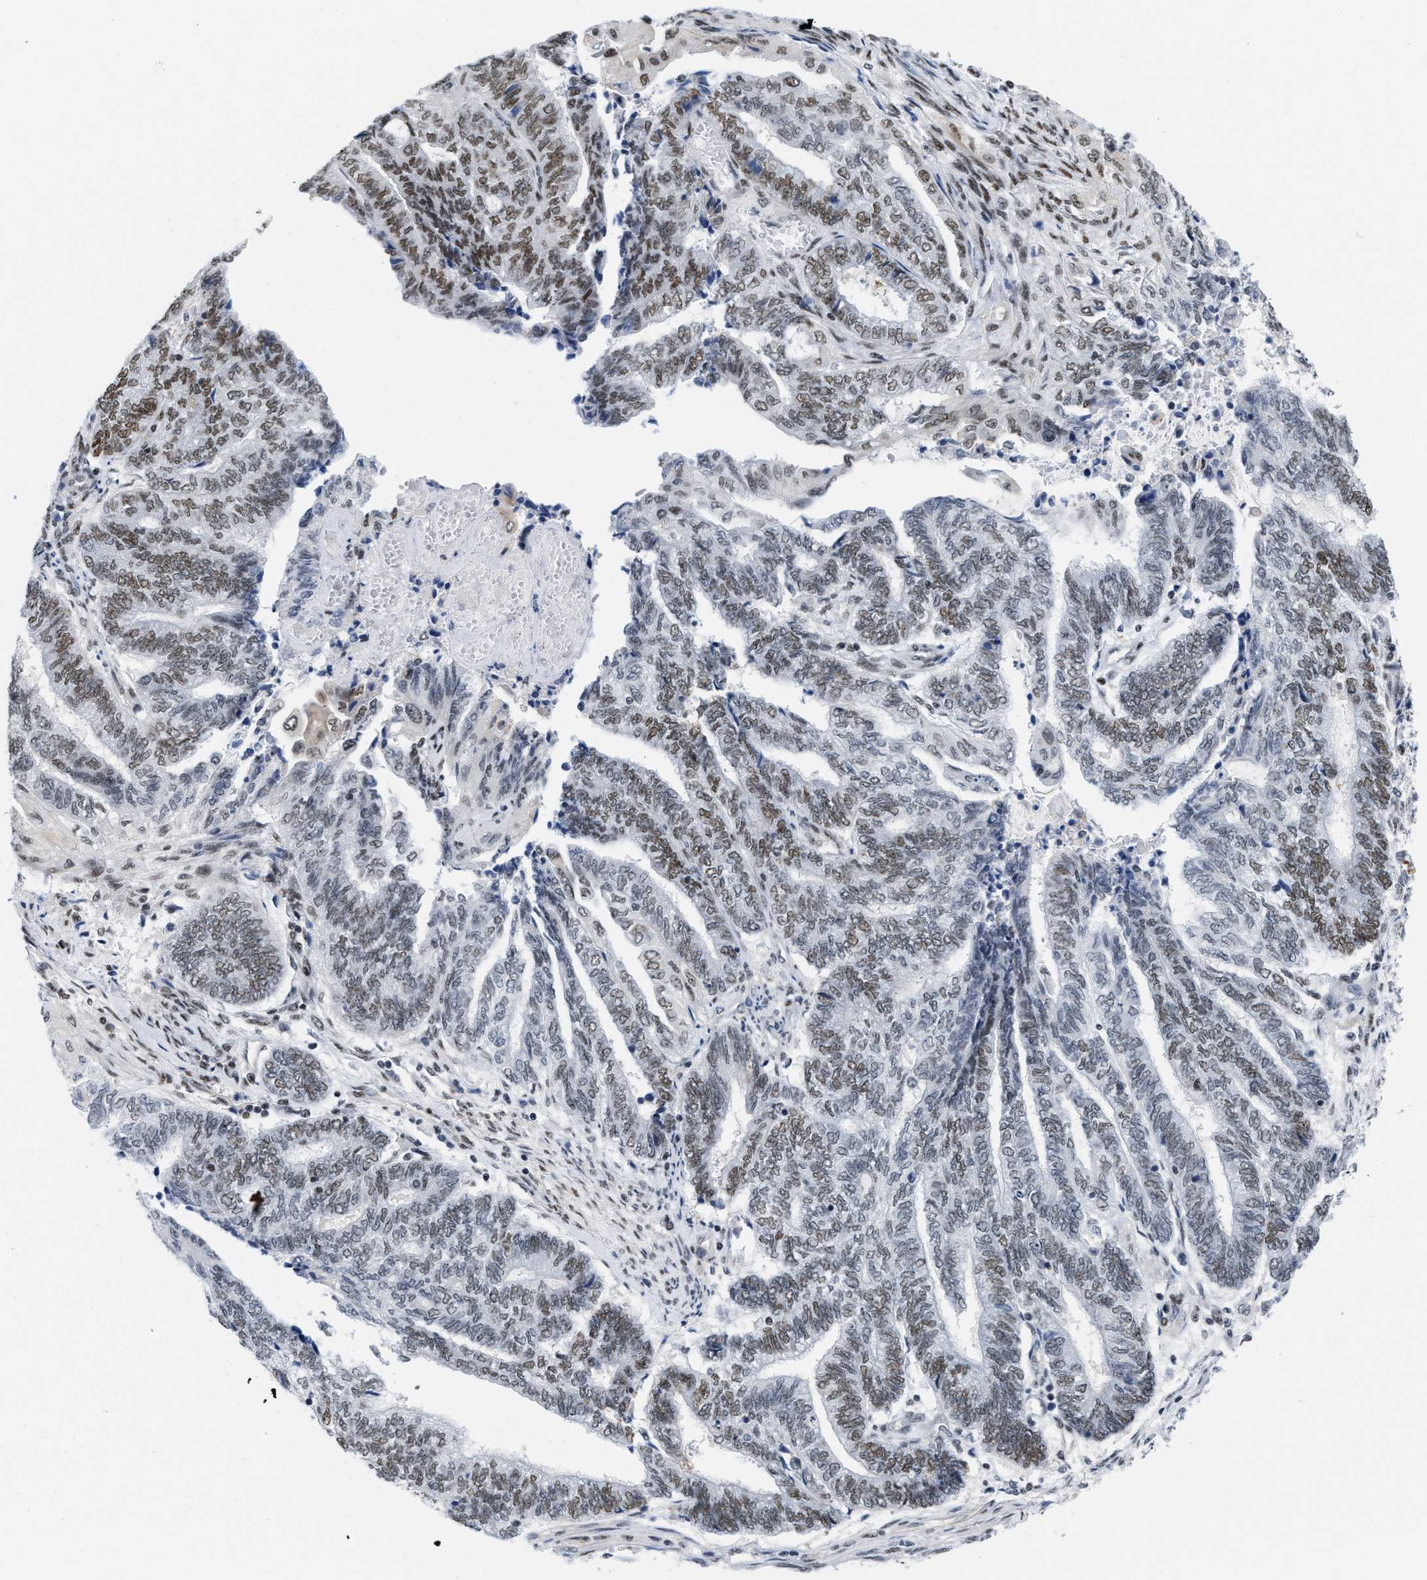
{"staining": {"intensity": "moderate", "quantity": ">75%", "location": "nuclear"}, "tissue": "endometrial cancer", "cell_type": "Tumor cells", "image_type": "cancer", "snomed": [{"axis": "morphology", "description": "Adenocarcinoma, NOS"}, {"axis": "topography", "description": "Uterus"}, {"axis": "topography", "description": "Endometrium"}], "caption": "An IHC micrograph of tumor tissue is shown. Protein staining in brown shows moderate nuclear positivity in adenocarcinoma (endometrial) within tumor cells.", "gene": "MIER1", "patient": {"sex": "female", "age": 70}}